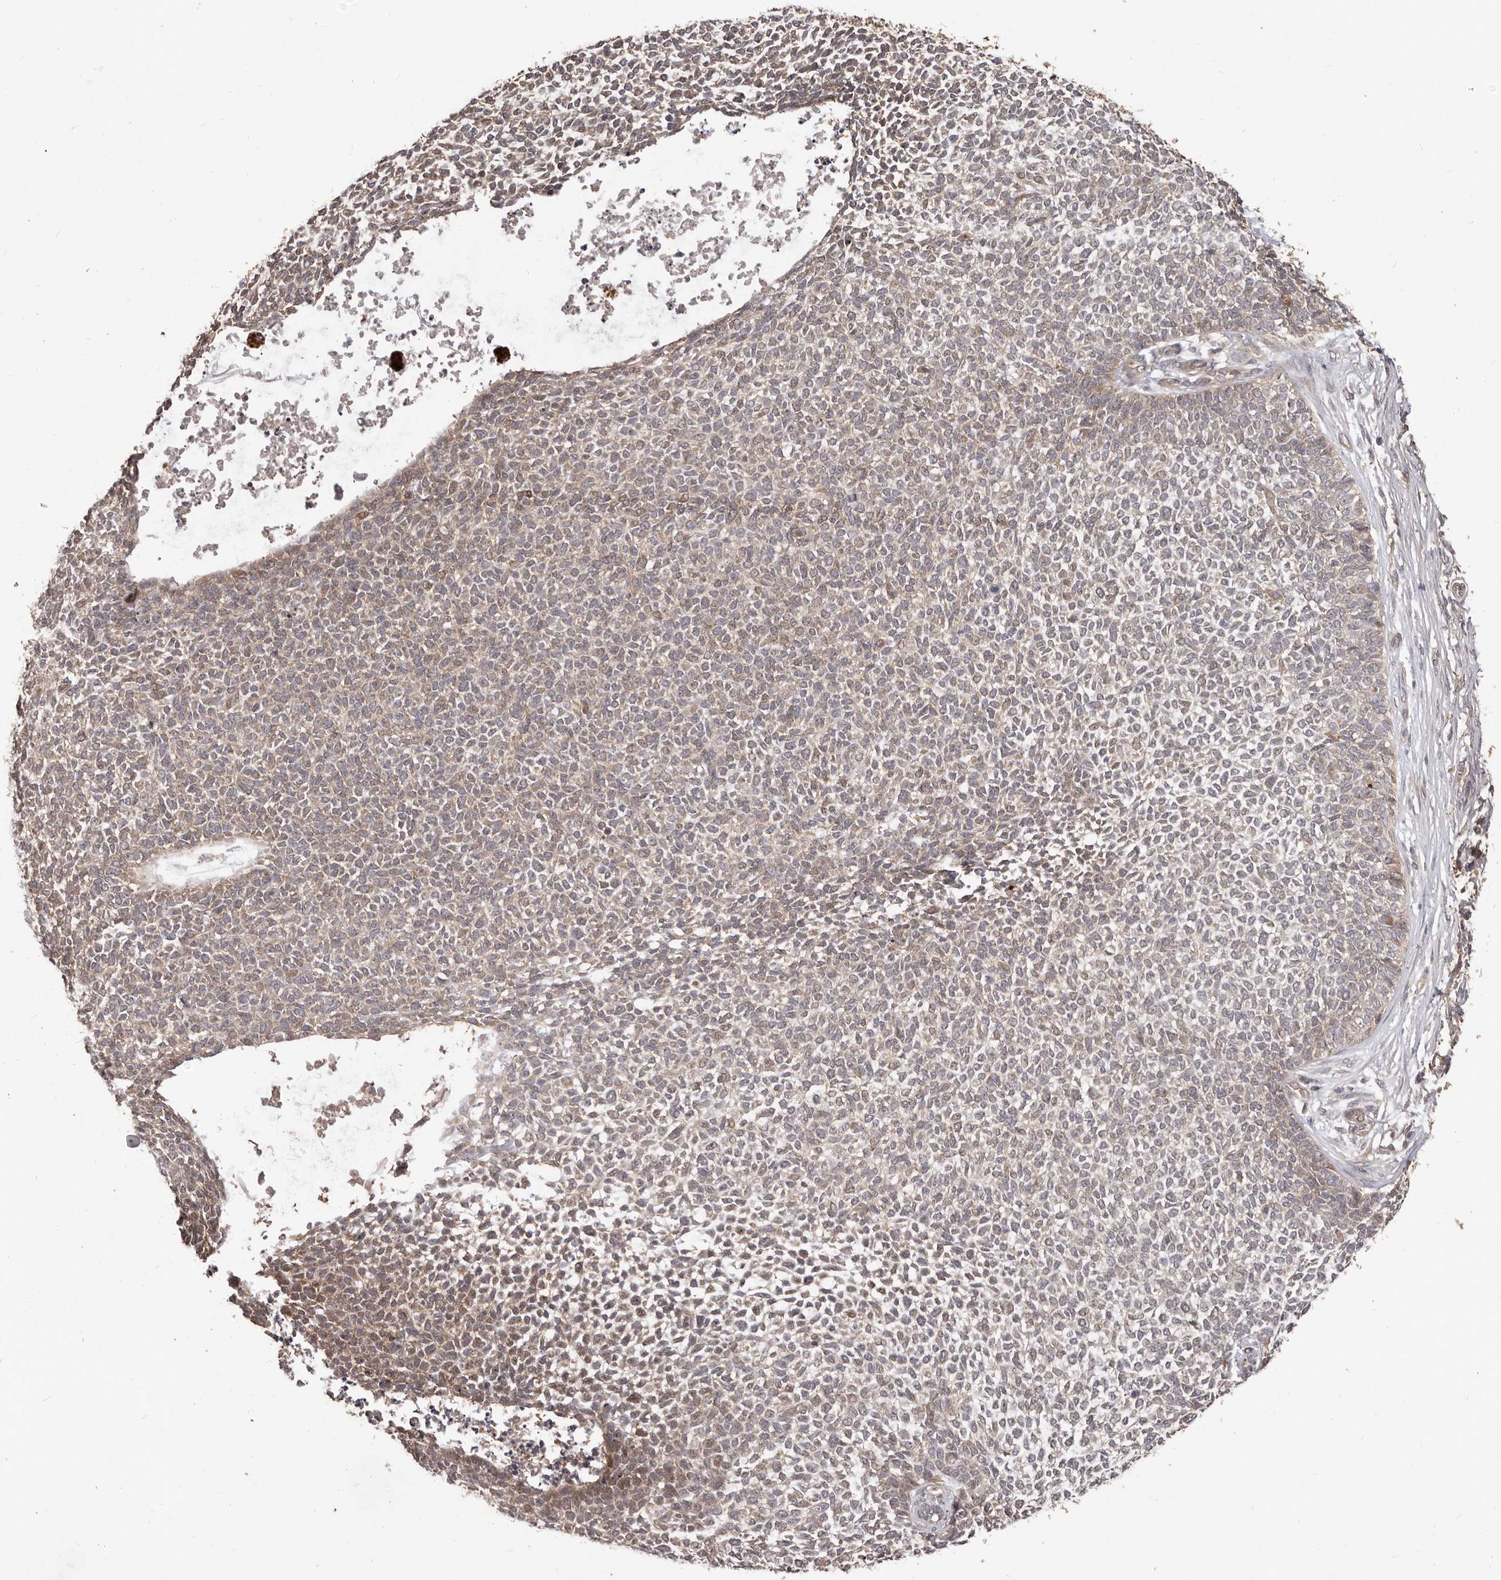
{"staining": {"intensity": "weak", "quantity": "<25%", "location": "cytoplasmic/membranous"}, "tissue": "skin cancer", "cell_type": "Tumor cells", "image_type": "cancer", "snomed": [{"axis": "morphology", "description": "Basal cell carcinoma"}, {"axis": "topography", "description": "Skin"}], "caption": "Photomicrograph shows no protein expression in tumor cells of basal cell carcinoma (skin) tissue. (DAB (3,3'-diaminobenzidine) immunohistochemistry (IHC) visualized using brightfield microscopy, high magnification).", "gene": "MTO1", "patient": {"sex": "female", "age": 84}}